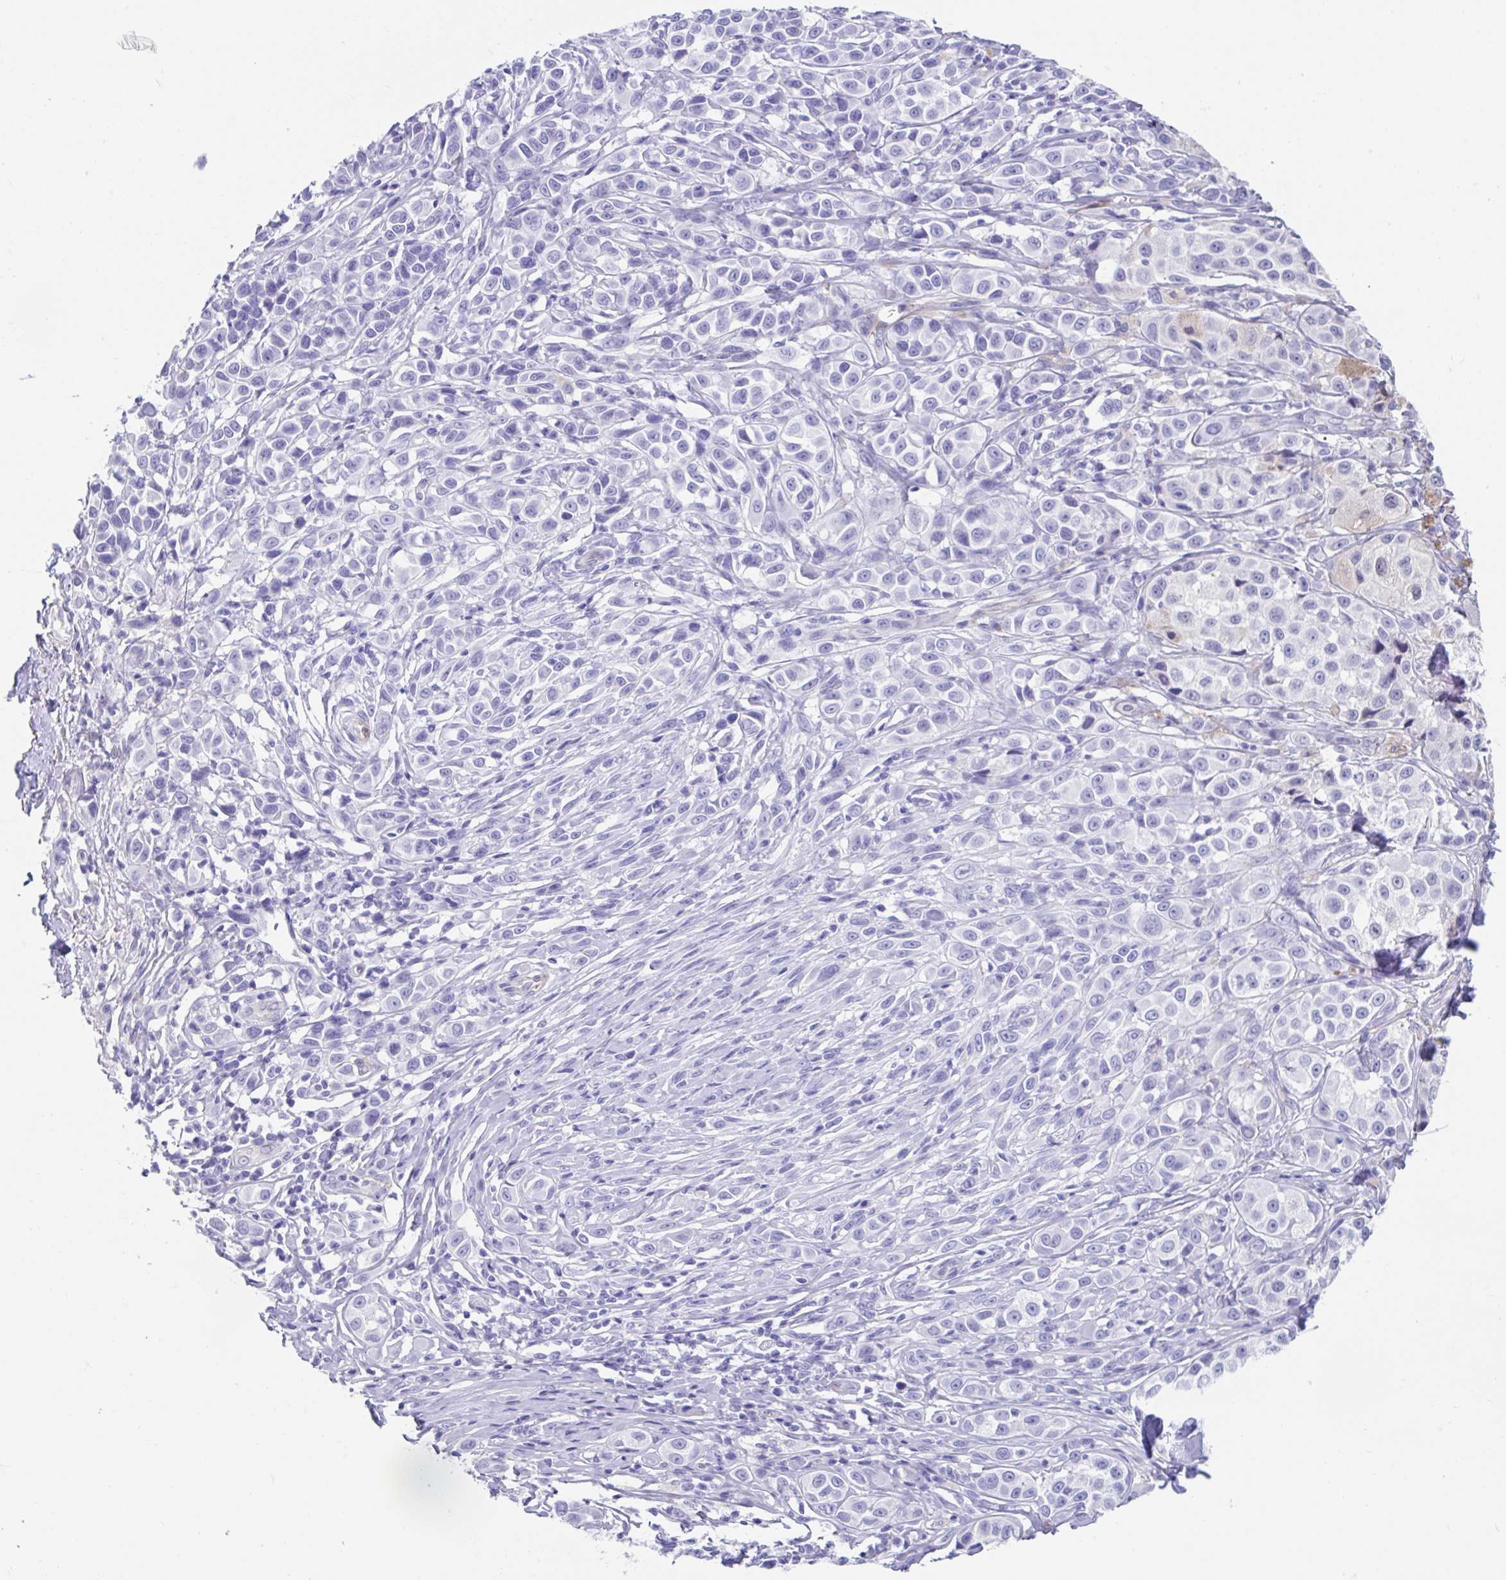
{"staining": {"intensity": "negative", "quantity": "none", "location": "none"}, "tissue": "melanoma", "cell_type": "Tumor cells", "image_type": "cancer", "snomed": [{"axis": "morphology", "description": "Malignant melanoma, NOS"}, {"axis": "topography", "description": "Skin"}], "caption": "The IHC histopathology image has no significant staining in tumor cells of malignant melanoma tissue.", "gene": "FAM107A", "patient": {"sex": "male", "age": 39}}